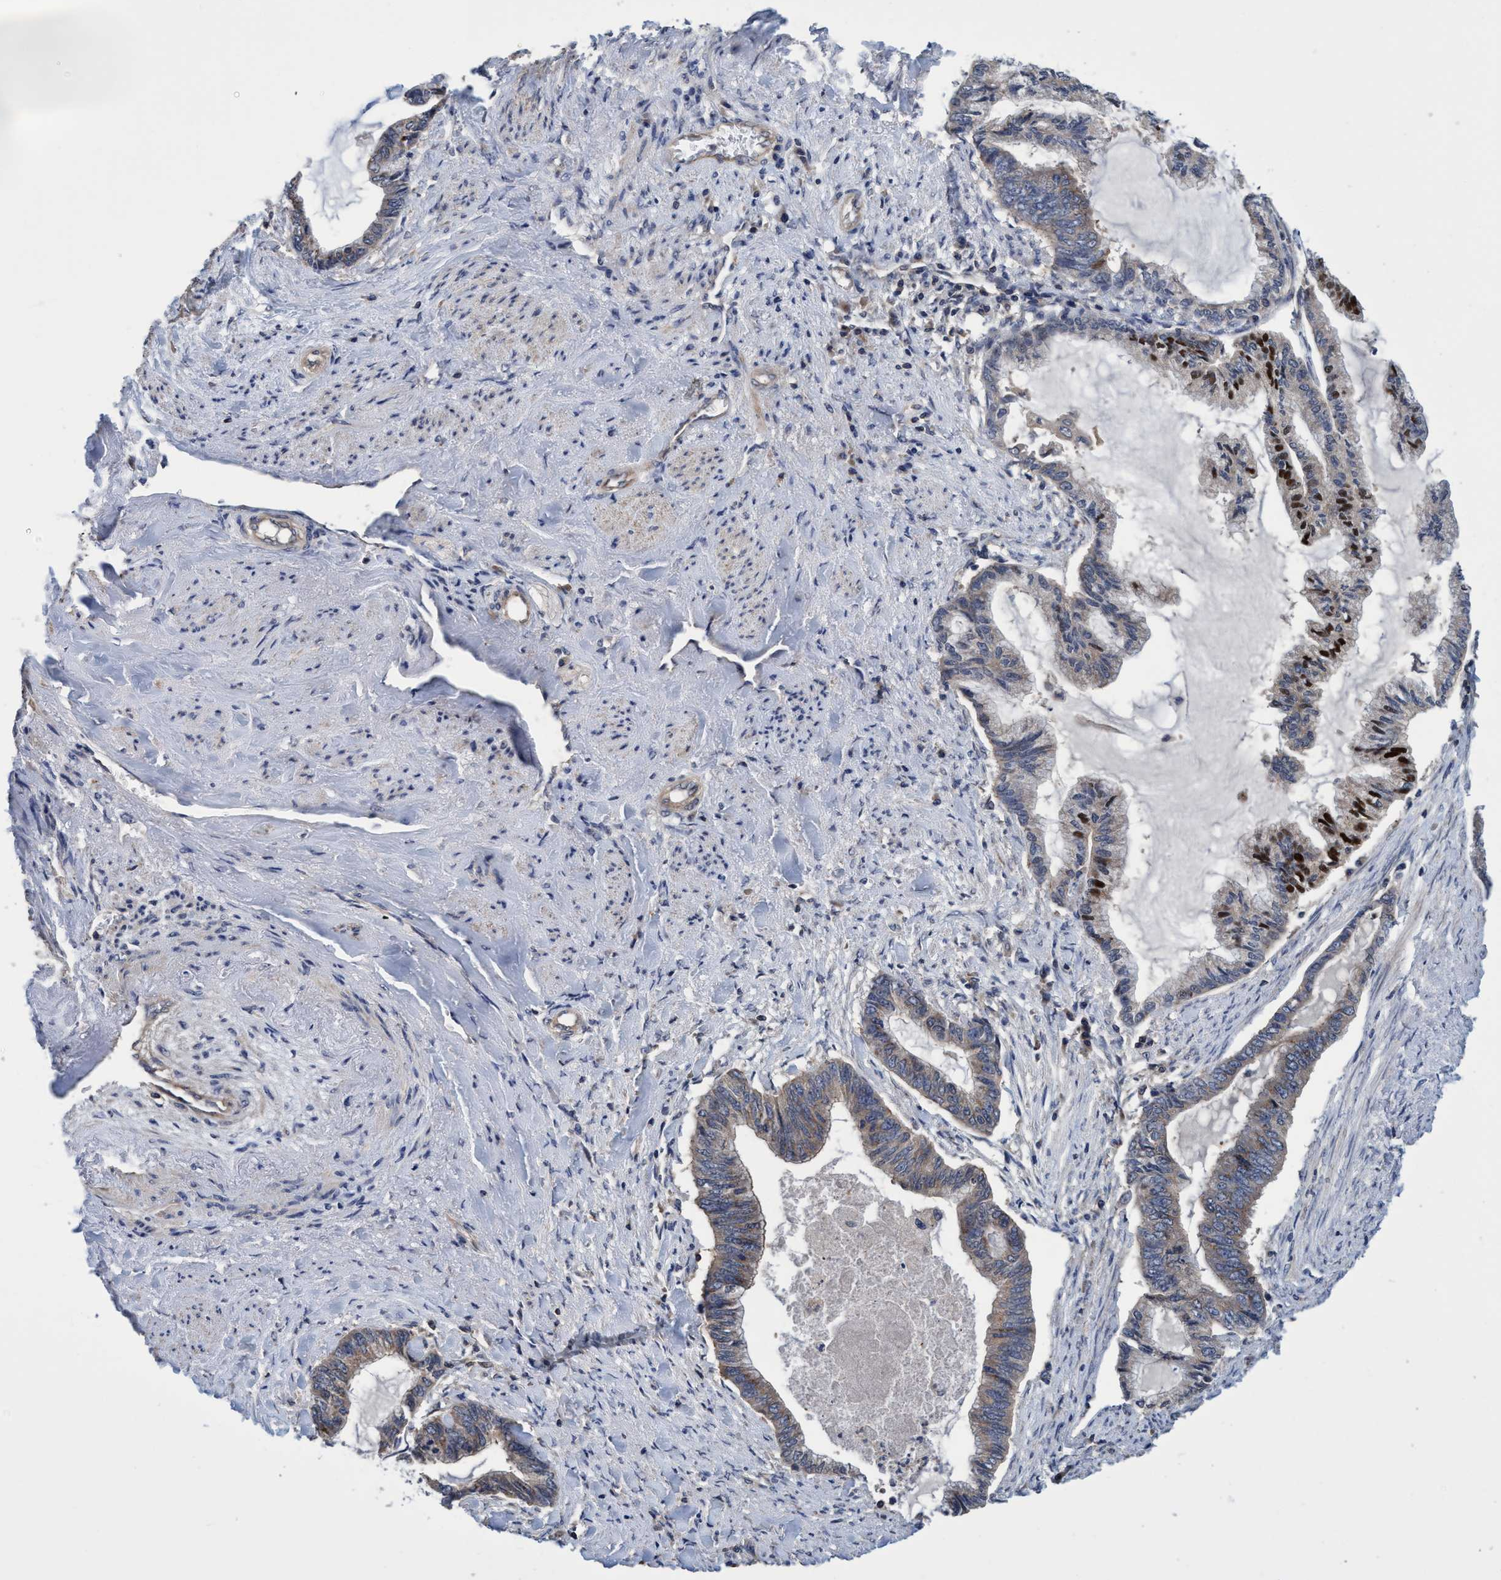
{"staining": {"intensity": "strong", "quantity": "<25%", "location": "cytoplasmic/membranous,nuclear"}, "tissue": "endometrial cancer", "cell_type": "Tumor cells", "image_type": "cancer", "snomed": [{"axis": "morphology", "description": "Adenocarcinoma, NOS"}, {"axis": "topography", "description": "Endometrium"}], "caption": "Endometrial adenocarcinoma stained with immunohistochemistry (IHC) shows strong cytoplasmic/membranous and nuclear positivity in approximately <25% of tumor cells. The protein of interest is stained brown, and the nuclei are stained in blue (DAB (3,3'-diaminobenzidine) IHC with brightfield microscopy, high magnification).", "gene": "CALCOCO2", "patient": {"sex": "female", "age": 86}}